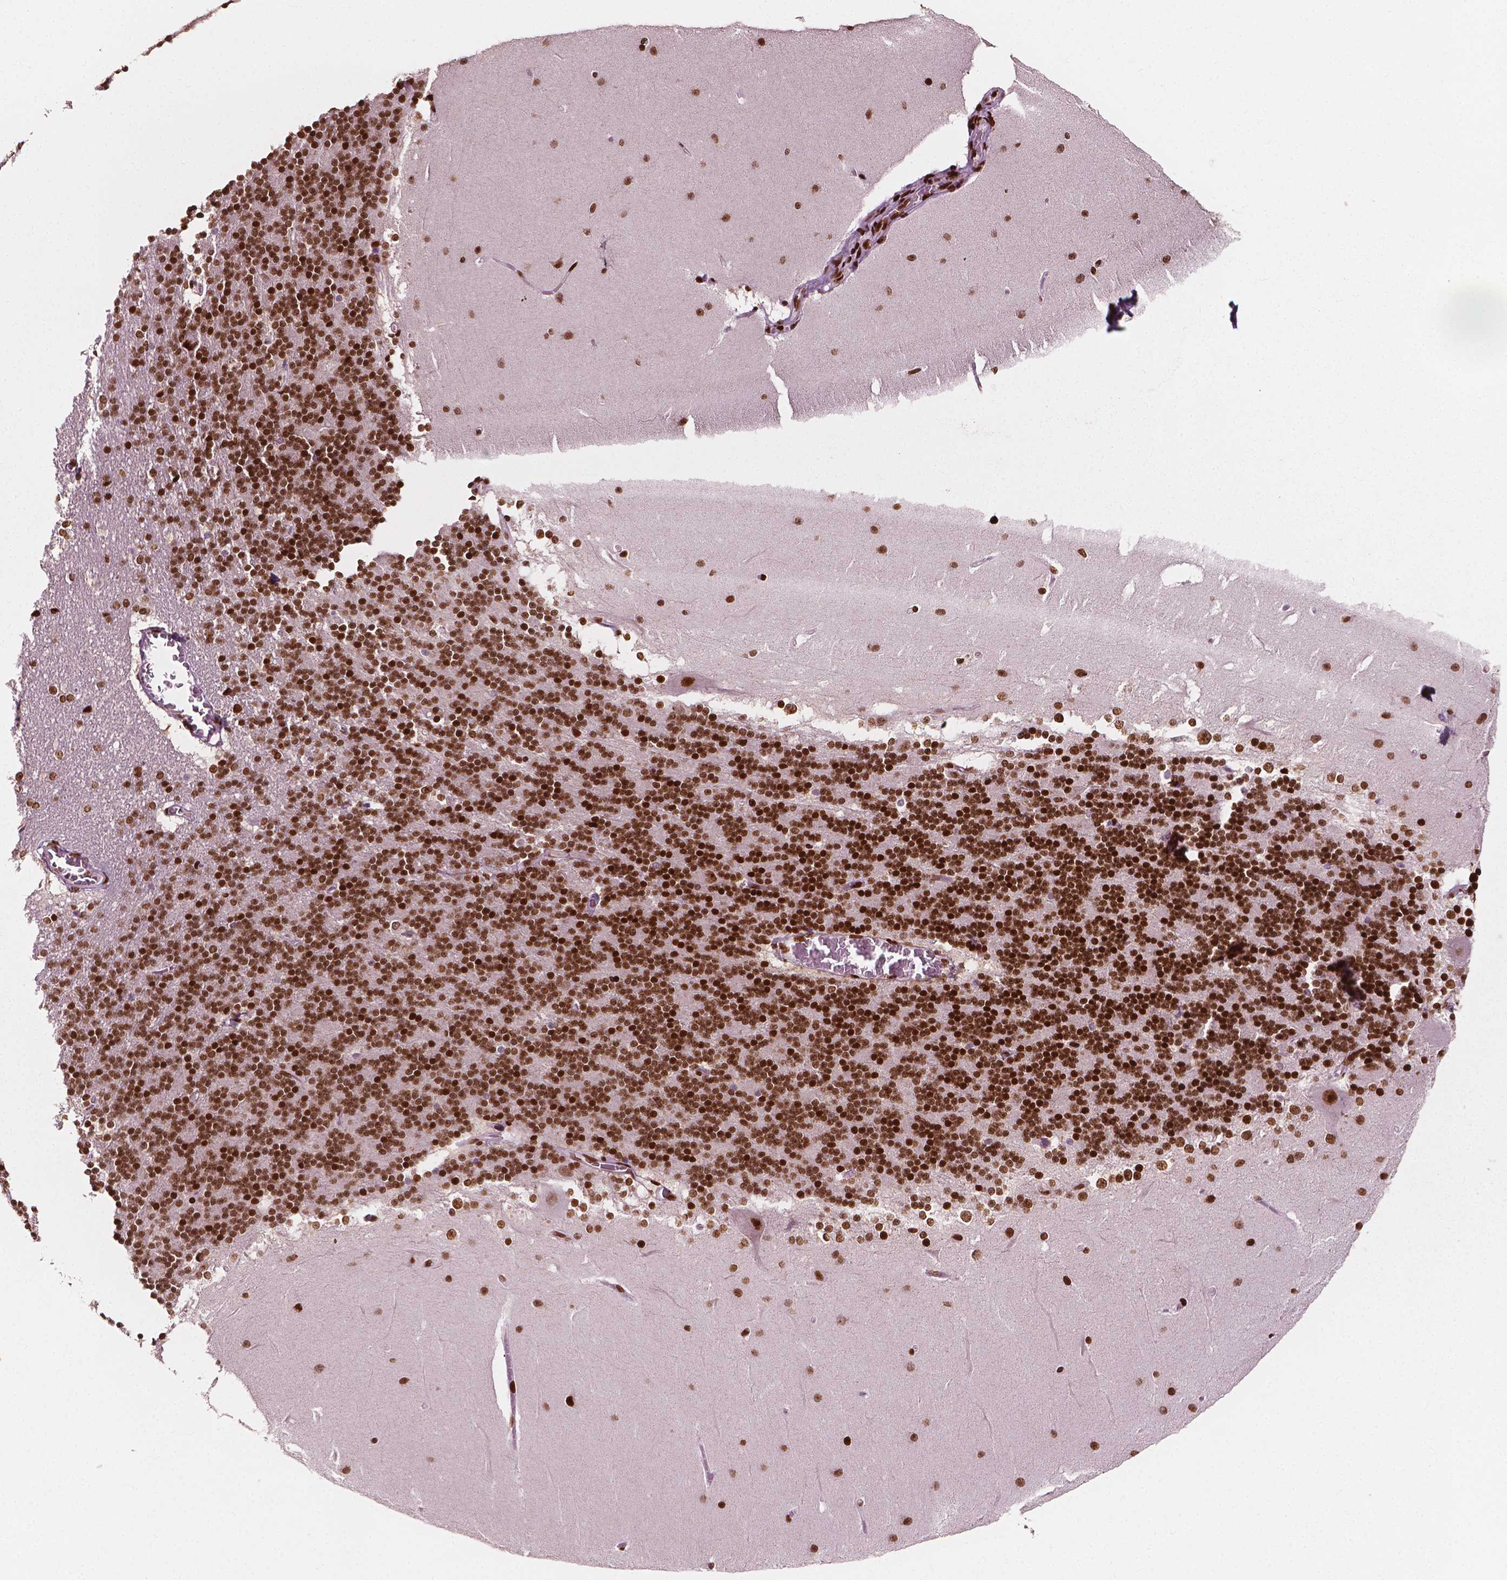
{"staining": {"intensity": "strong", "quantity": ">75%", "location": "nuclear"}, "tissue": "cerebellum", "cell_type": "Cells in granular layer", "image_type": "normal", "snomed": [{"axis": "morphology", "description": "Normal tissue, NOS"}, {"axis": "topography", "description": "Cerebellum"}], "caption": "Cerebellum was stained to show a protein in brown. There is high levels of strong nuclear staining in about >75% of cells in granular layer. (brown staining indicates protein expression, while blue staining denotes nuclei).", "gene": "CTCF", "patient": {"sex": "female", "age": 19}}